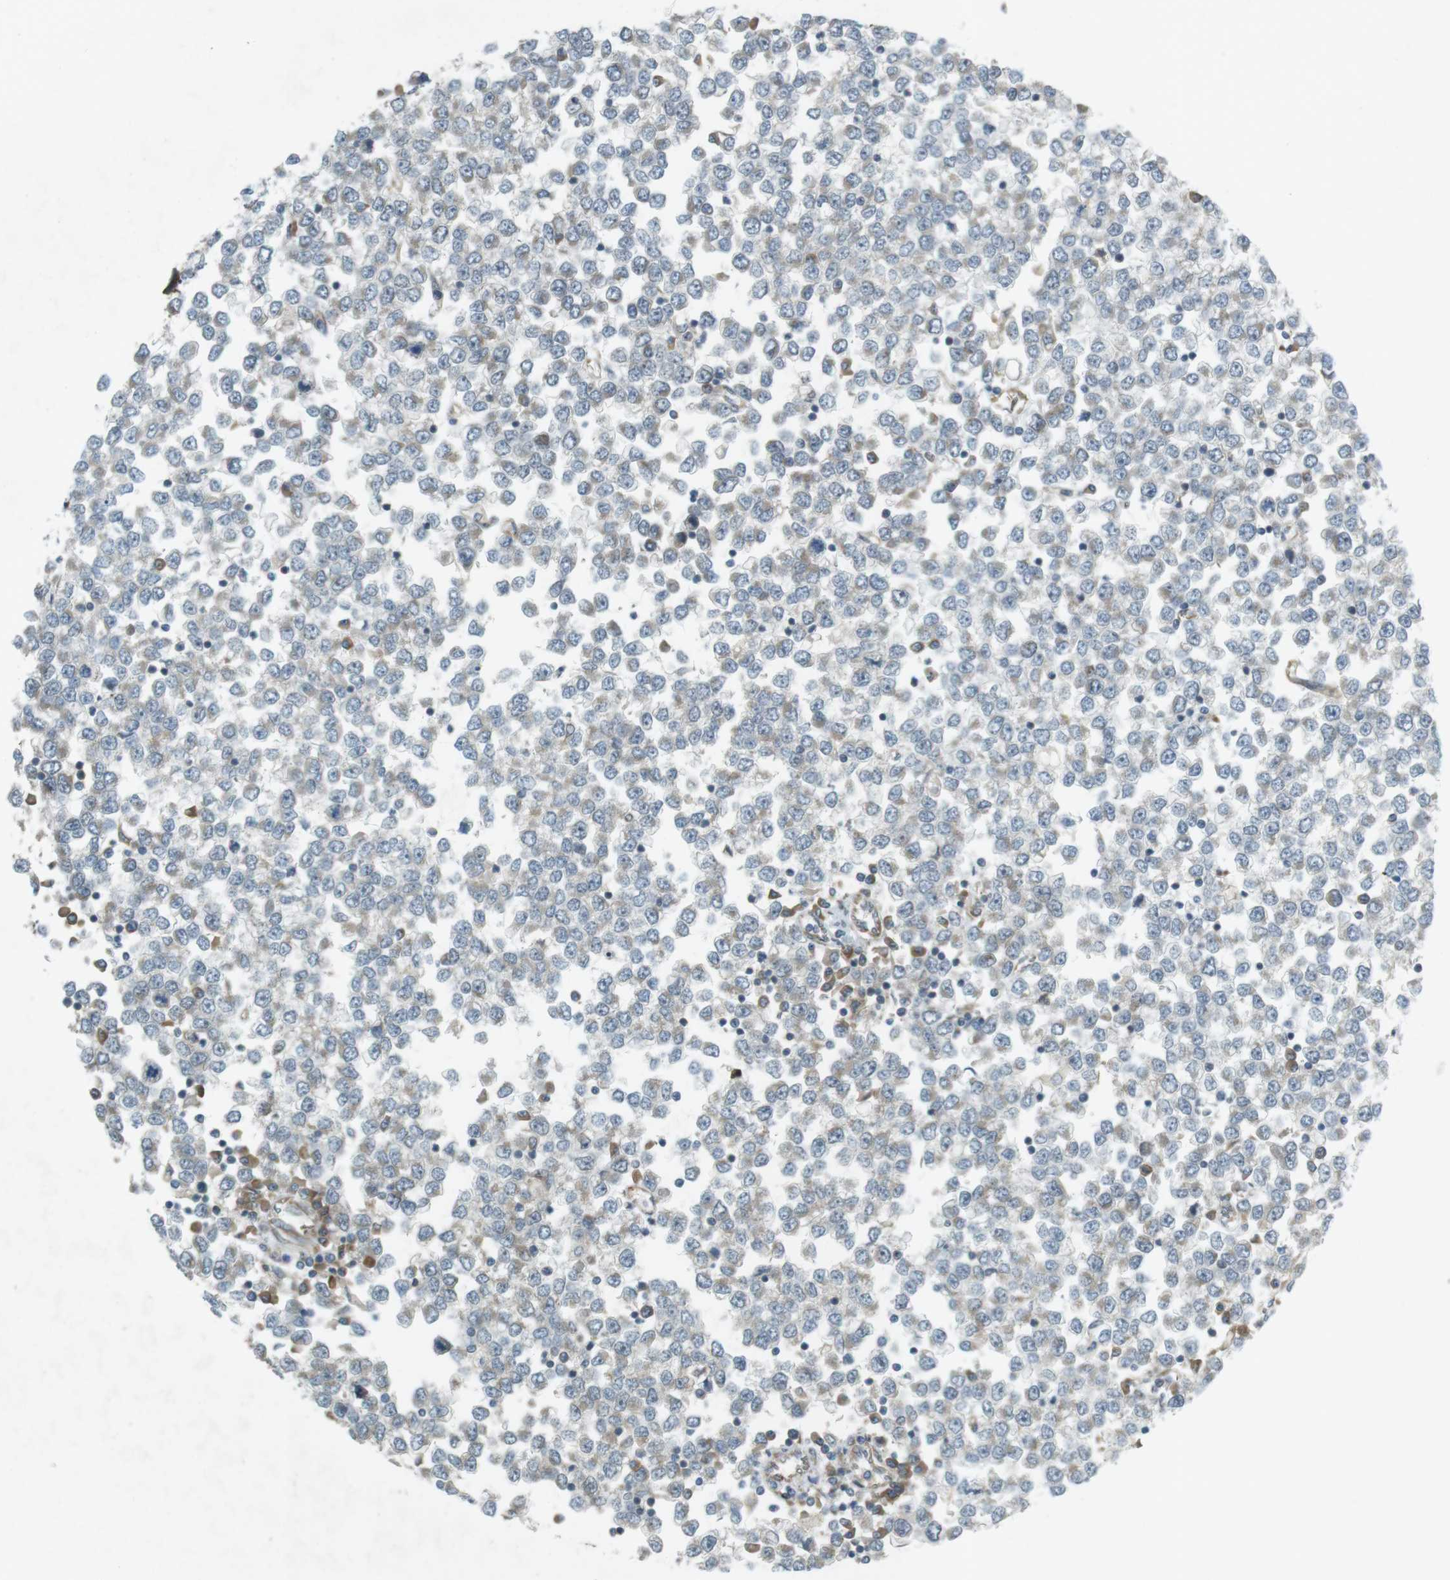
{"staining": {"intensity": "negative", "quantity": "none", "location": "none"}, "tissue": "testis cancer", "cell_type": "Tumor cells", "image_type": "cancer", "snomed": [{"axis": "morphology", "description": "Seminoma, NOS"}, {"axis": "topography", "description": "Testis"}], "caption": "The immunohistochemistry (IHC) micrograph has no significant positivity in tumor cells of testis cancer (seminoma) tissue.", "gene": "SLC41A1", "patient": {"sex": "male", "age": 65}}